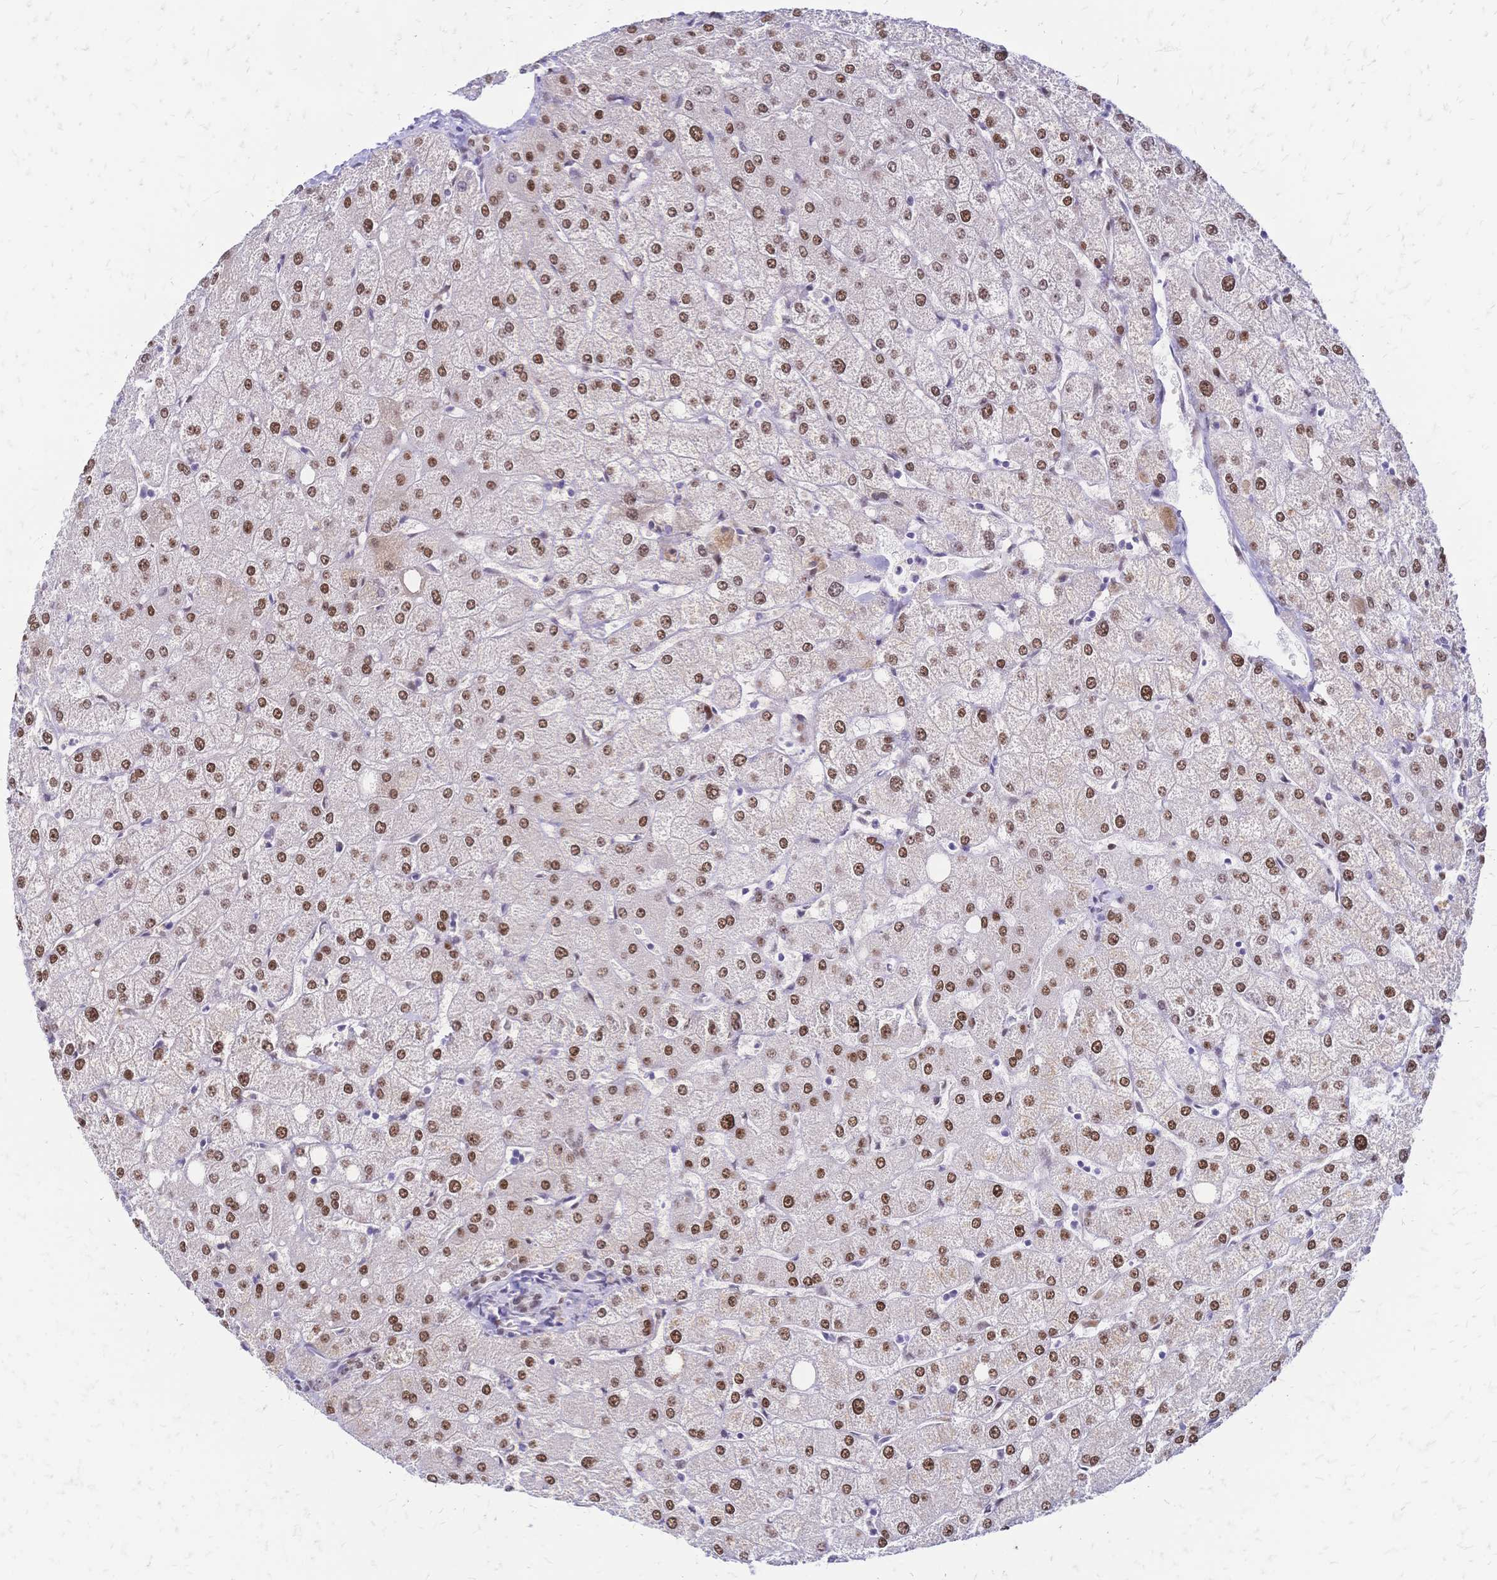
{"staining": {"intensity": "weak", "quantity": "25%-75%", "location": "nuclear"}, "tissue": "liver", "cell_type": "Cholangiocytes", "image_type": "normal", "snomed": [{"axis": "morphology", "description": "Normal tissue, NOS"}, {"axis": "topography", "description": "Liver"}], "caption": "A high-resolution image shows IHC staining of unremarkable liver, which displays weak nuclear expression in approximately 25%-75% of cholangiocytes.", "gene": "NFIC", "patient": {"sex": "female", "age": 54}}